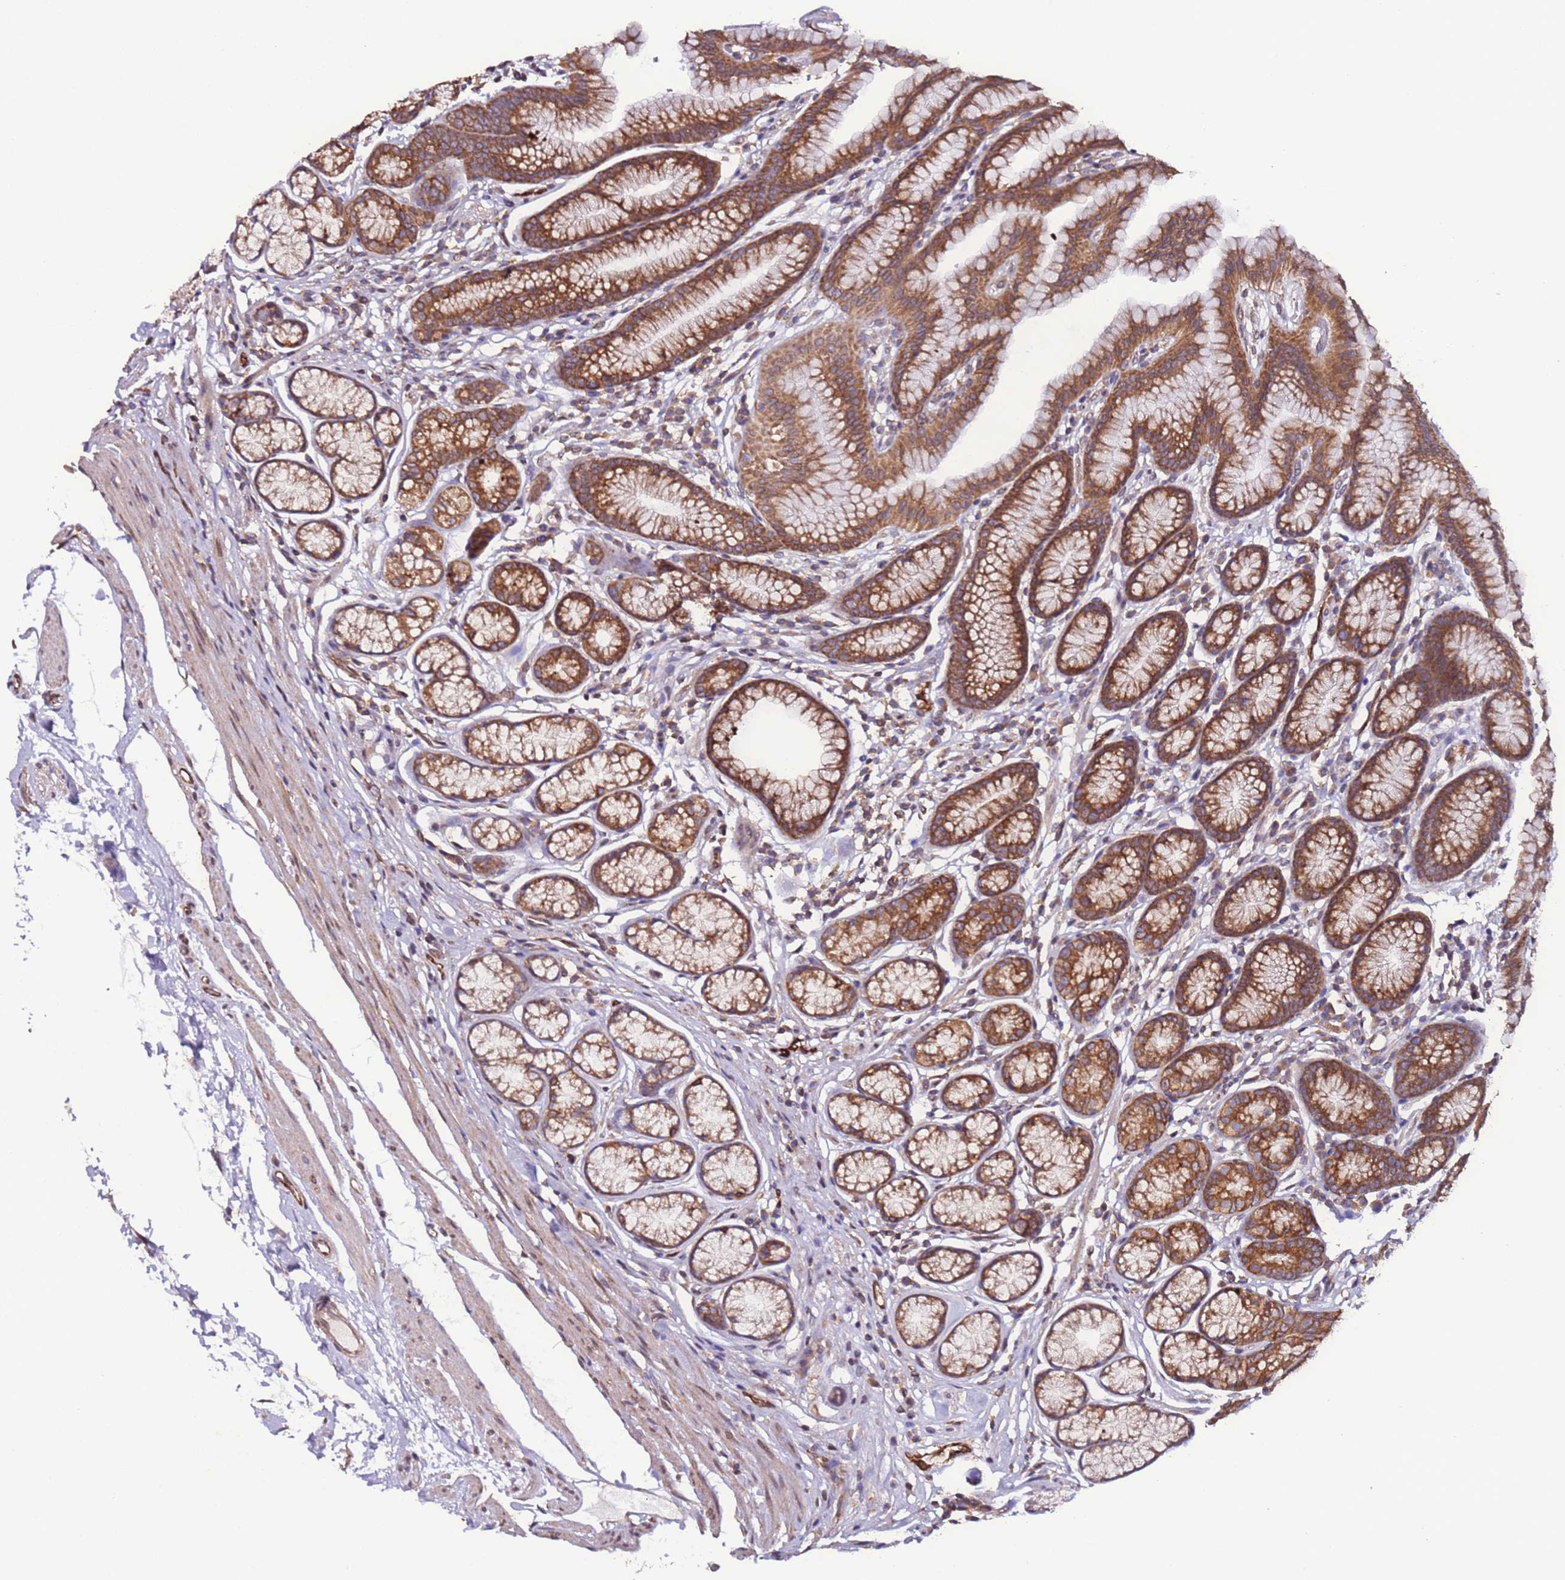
{"staining": {"intensity": "moderate", "quantity": ">75%", "location": "cytoplasmic/membranous"}, "tissue": "stomach", "cell_type": "Glandular cells", "image_type": "normal", "snomed": [{"axis": "morphology", "description": "Normal tissue, NOS"}, {"axis": "topography", "description": "Stomach"}], "caption": "High-power microscopy captured an immunohistochemistry histopathology image of benign stomach, revealing moderate cytoplasmic/membranous expression in approximately >75% of glandular cells. The staining is performed using DAB (3,3'-diaminobenzidine) brown chromogen to label protein expression. The nuclei are counter-stained blue using hematoxylin.", "gene": "SLC41A3", "patient": {"sex": "male", "age": 42}}